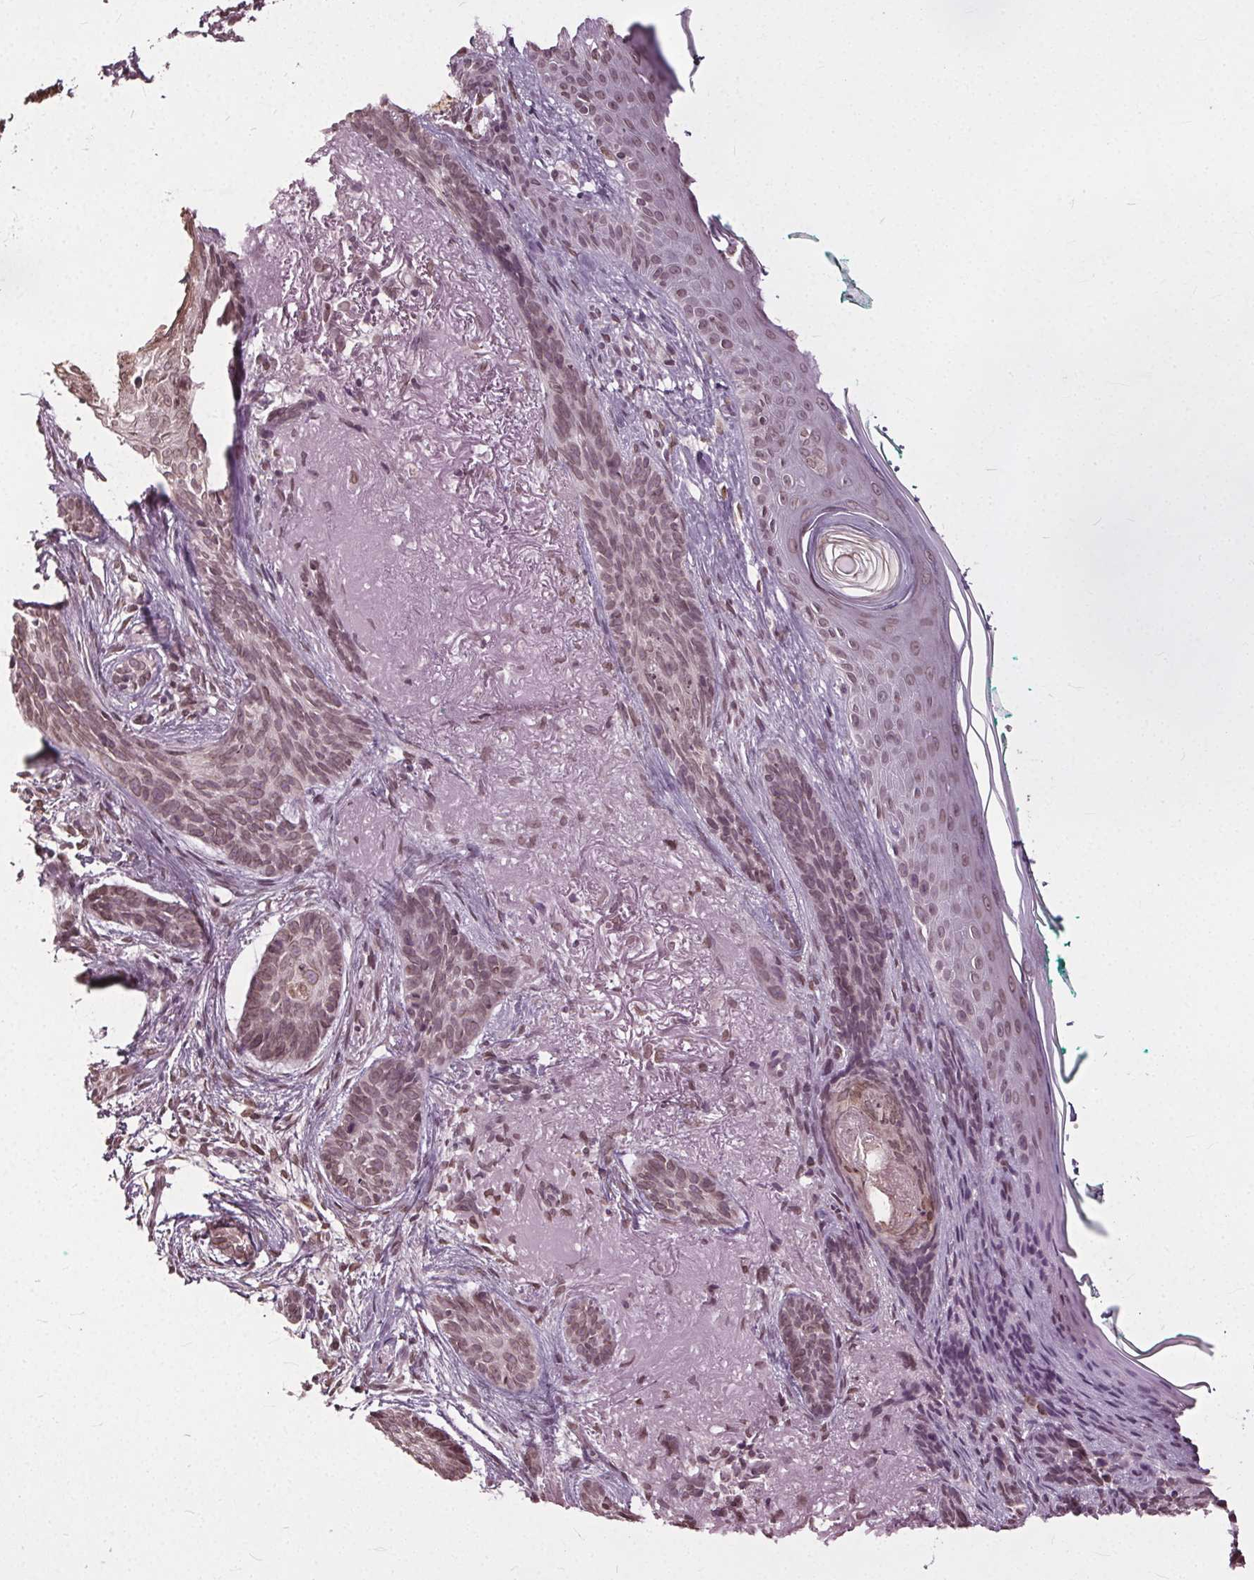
{"staining": {"intensity": "weak", "quantity": ">75%", "location": "cytoplasmic/membranous,nuclear"}, "tissue": "skin cancer", "cell_type": "Tumor cells", "image_type": "cancer", "snomed": [{"axis": "morphology", "description": "Basal cell carcinoma"}, {"axis": "topography", "description": "Skin"}], "caption": "Protein expression by immunohistochemistry (IHC) exhibits weak cytoplasmic/membranous and nuclear positivity in approximately >75% of tumor cells in skin basal cell carcinoma.", "gene": "TTC39C", "patient": {"sex": "female", "age": 78}}